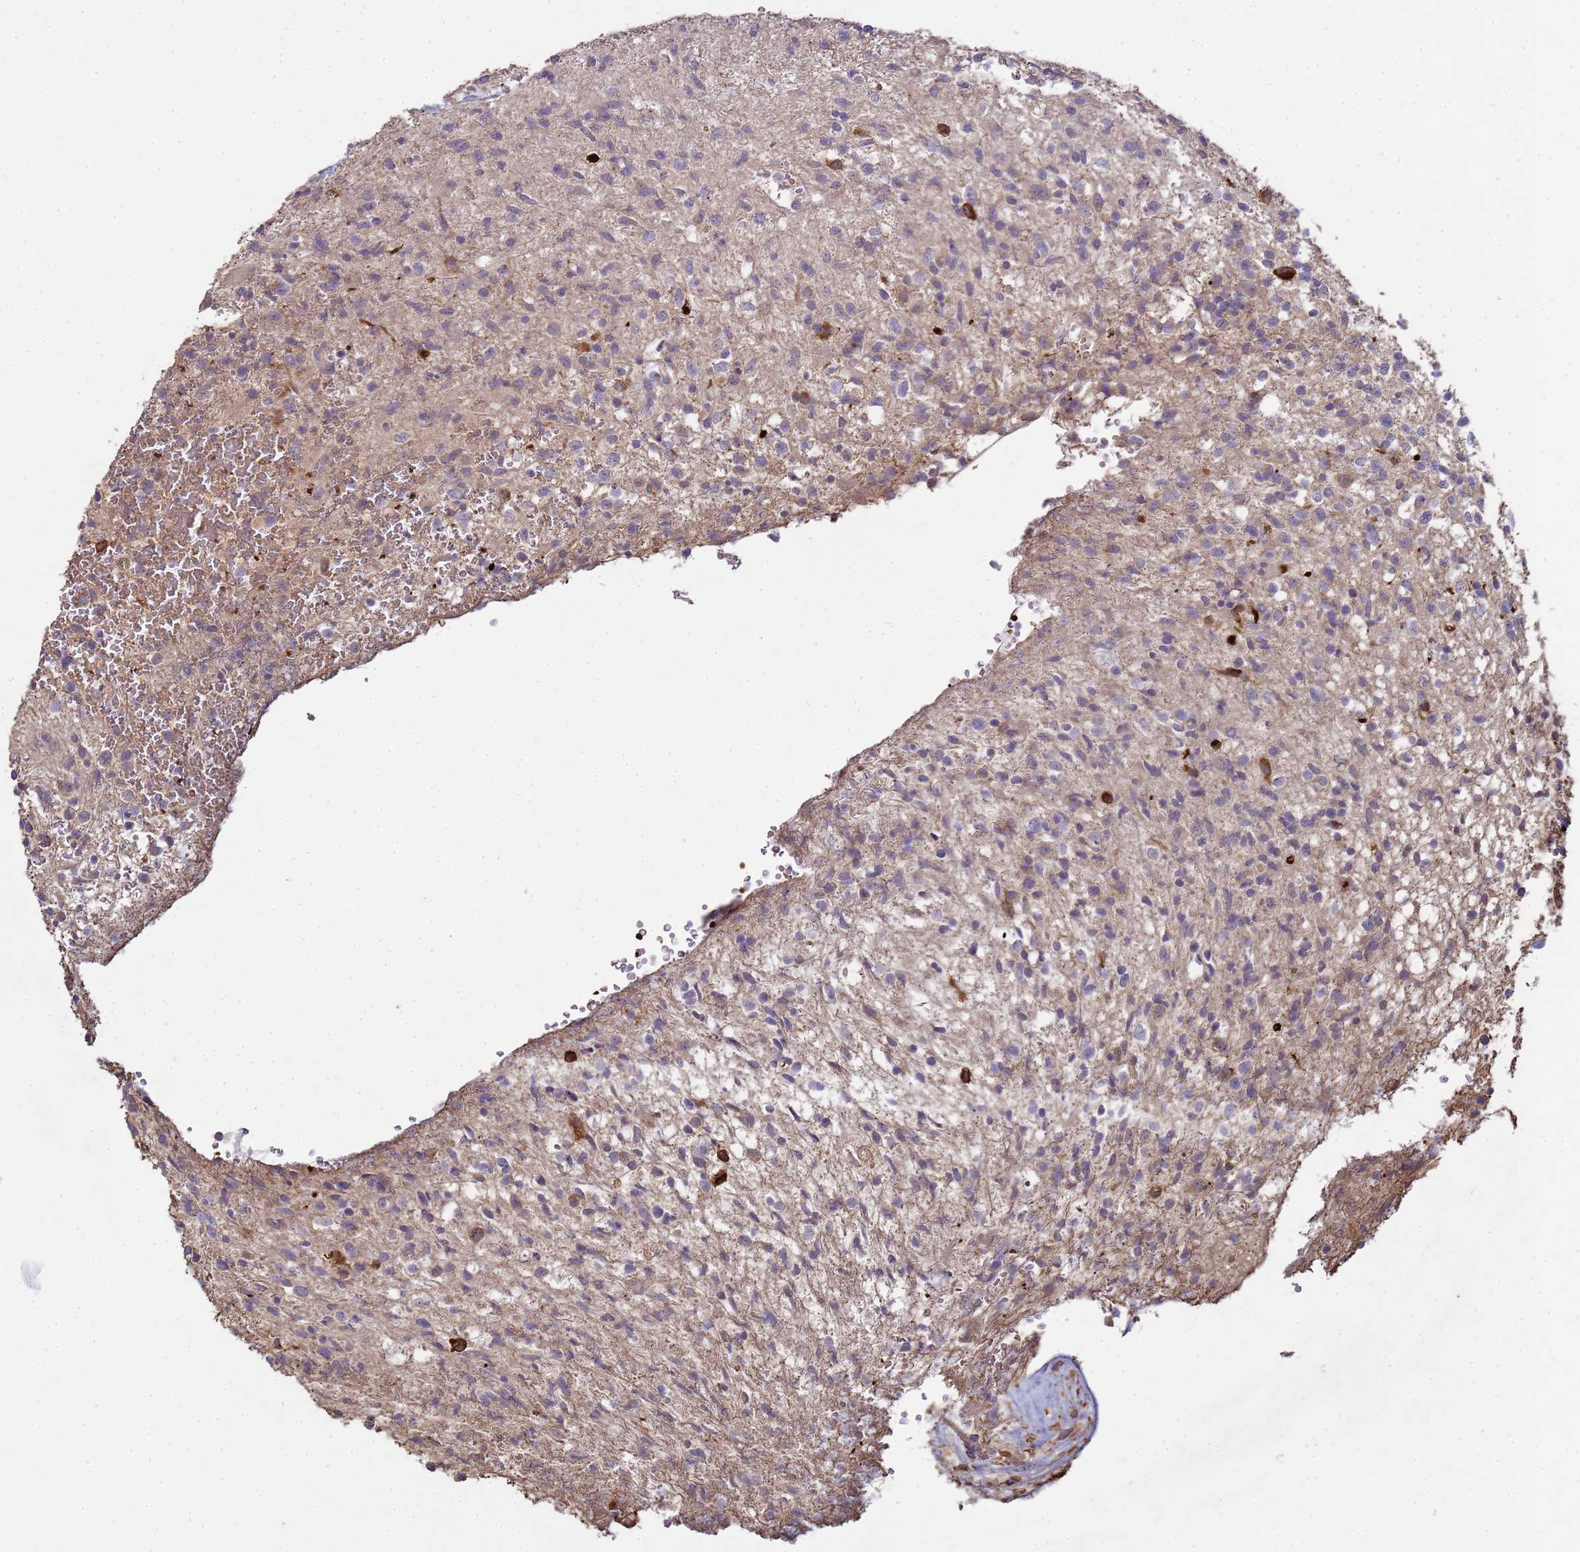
{"staining": {"intensity": "negative", "quantity": "none", "location": "none"}, "tissue": "glioma", "cell_type": "Tumor cells", "image_type": "cancer", "snomed": [{"axis": "morphology", "description": "Glioma, malignant, High grade"}, {"axis": "topography", "description": "Brain"}], "caption": "The micrograph shows no staining of tumor cells in glioma.", "gene": "SGIP1", "patient": {"sex": "male", "age": 56}}